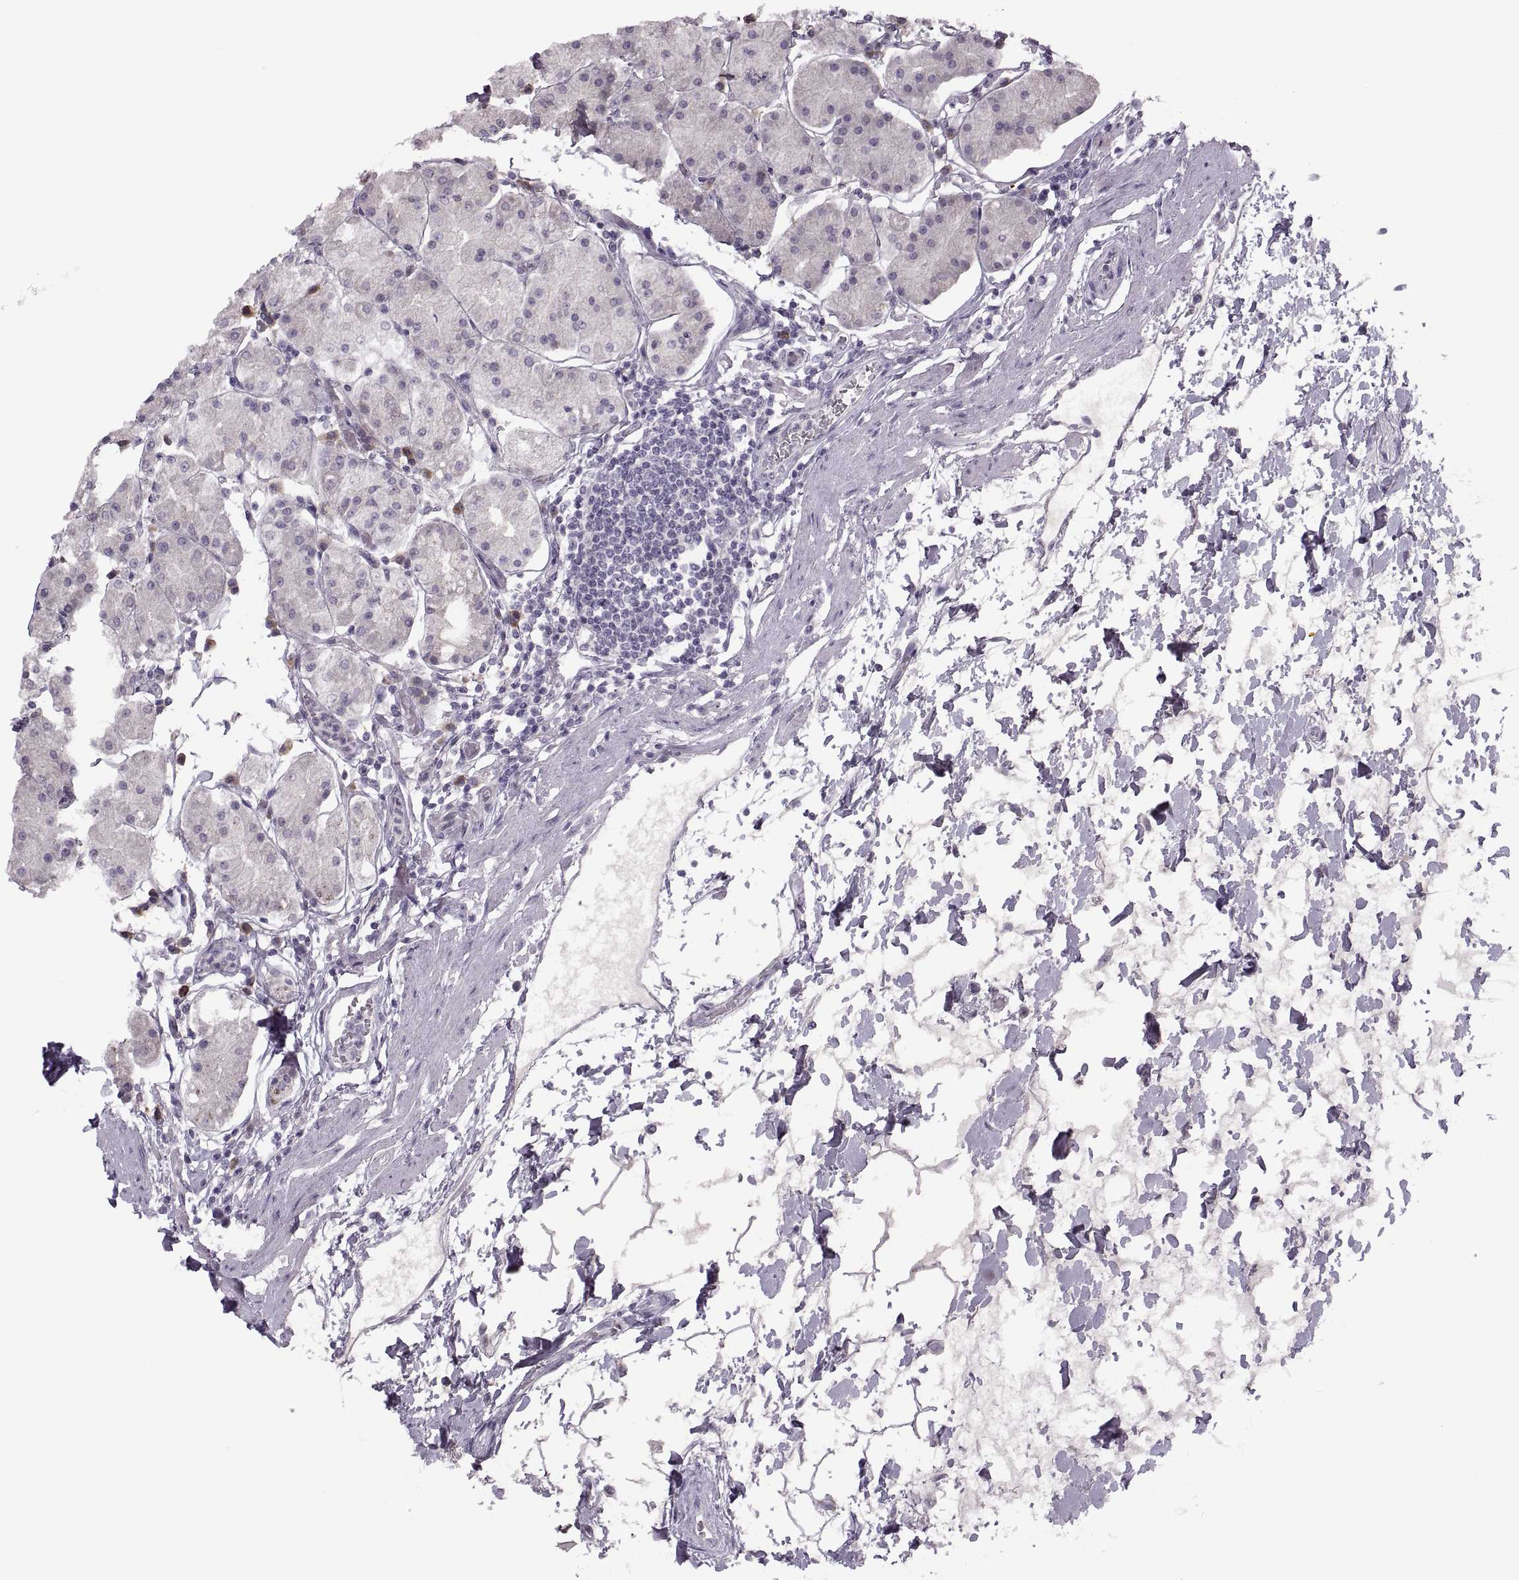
{"staining": {"intensity": "negative", "quantity": "none", "location": "none"}, "tissue": "stomach", "cell_type": "Glandular cells", "image_type": "normal", "snomed": [{"axis": "morphology", "description": "Normal tissue, NOS"}, {"axis": "topography", "description": "Stomach"}], "caption": "Immunohistochemistry (IHC) histopathology image of benign human stomach stained for a protein (brown), which reveals no staining in glandular cells.", "gene": "H2AP", "patient": {"sex": "male", "age": 54}}